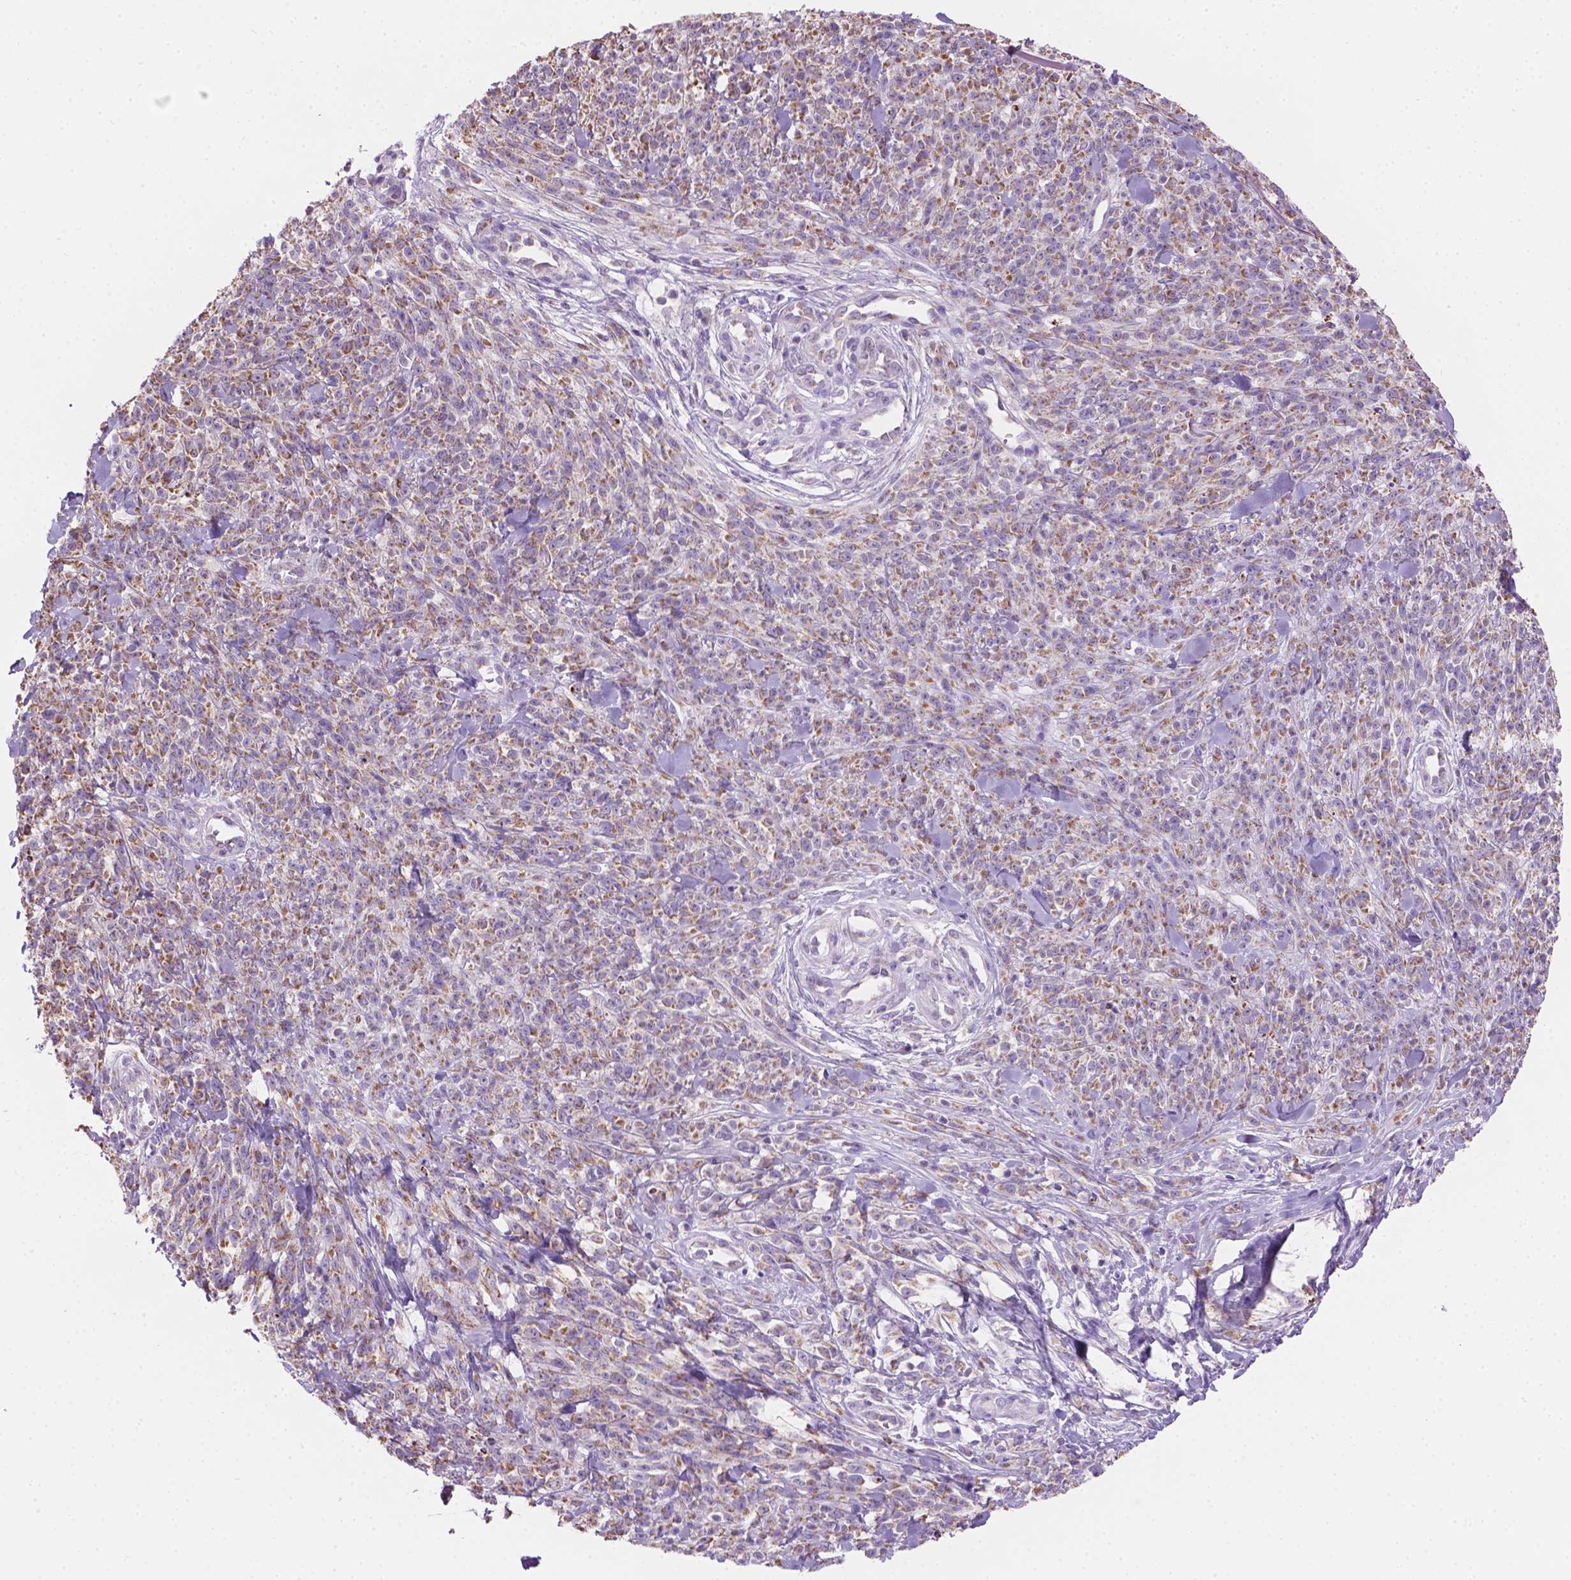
{"staining": {"intensity": "moderate", "quantity": "25%-75%", "location": "cytoplasmic/membranous"}, "tissue": "melanoma", "cell_type": "Tumor cells", "image_type": "cancer", "snomed": [{"axis": "morphology", "description": "Malignant melanoma, NOS"}, {"axis": "topography", "description": "Skin"}, {"axis": "topography", "description": "Skin of trunk"}], "caption": "Protein expression analysis of malignant melanoma demonstrates moderate cytoplasmic/membranous expression in approximately 25%-75% of tumor cells.", "gene": "CSPG5", "patient": {"sex": "male", "age": 74}}